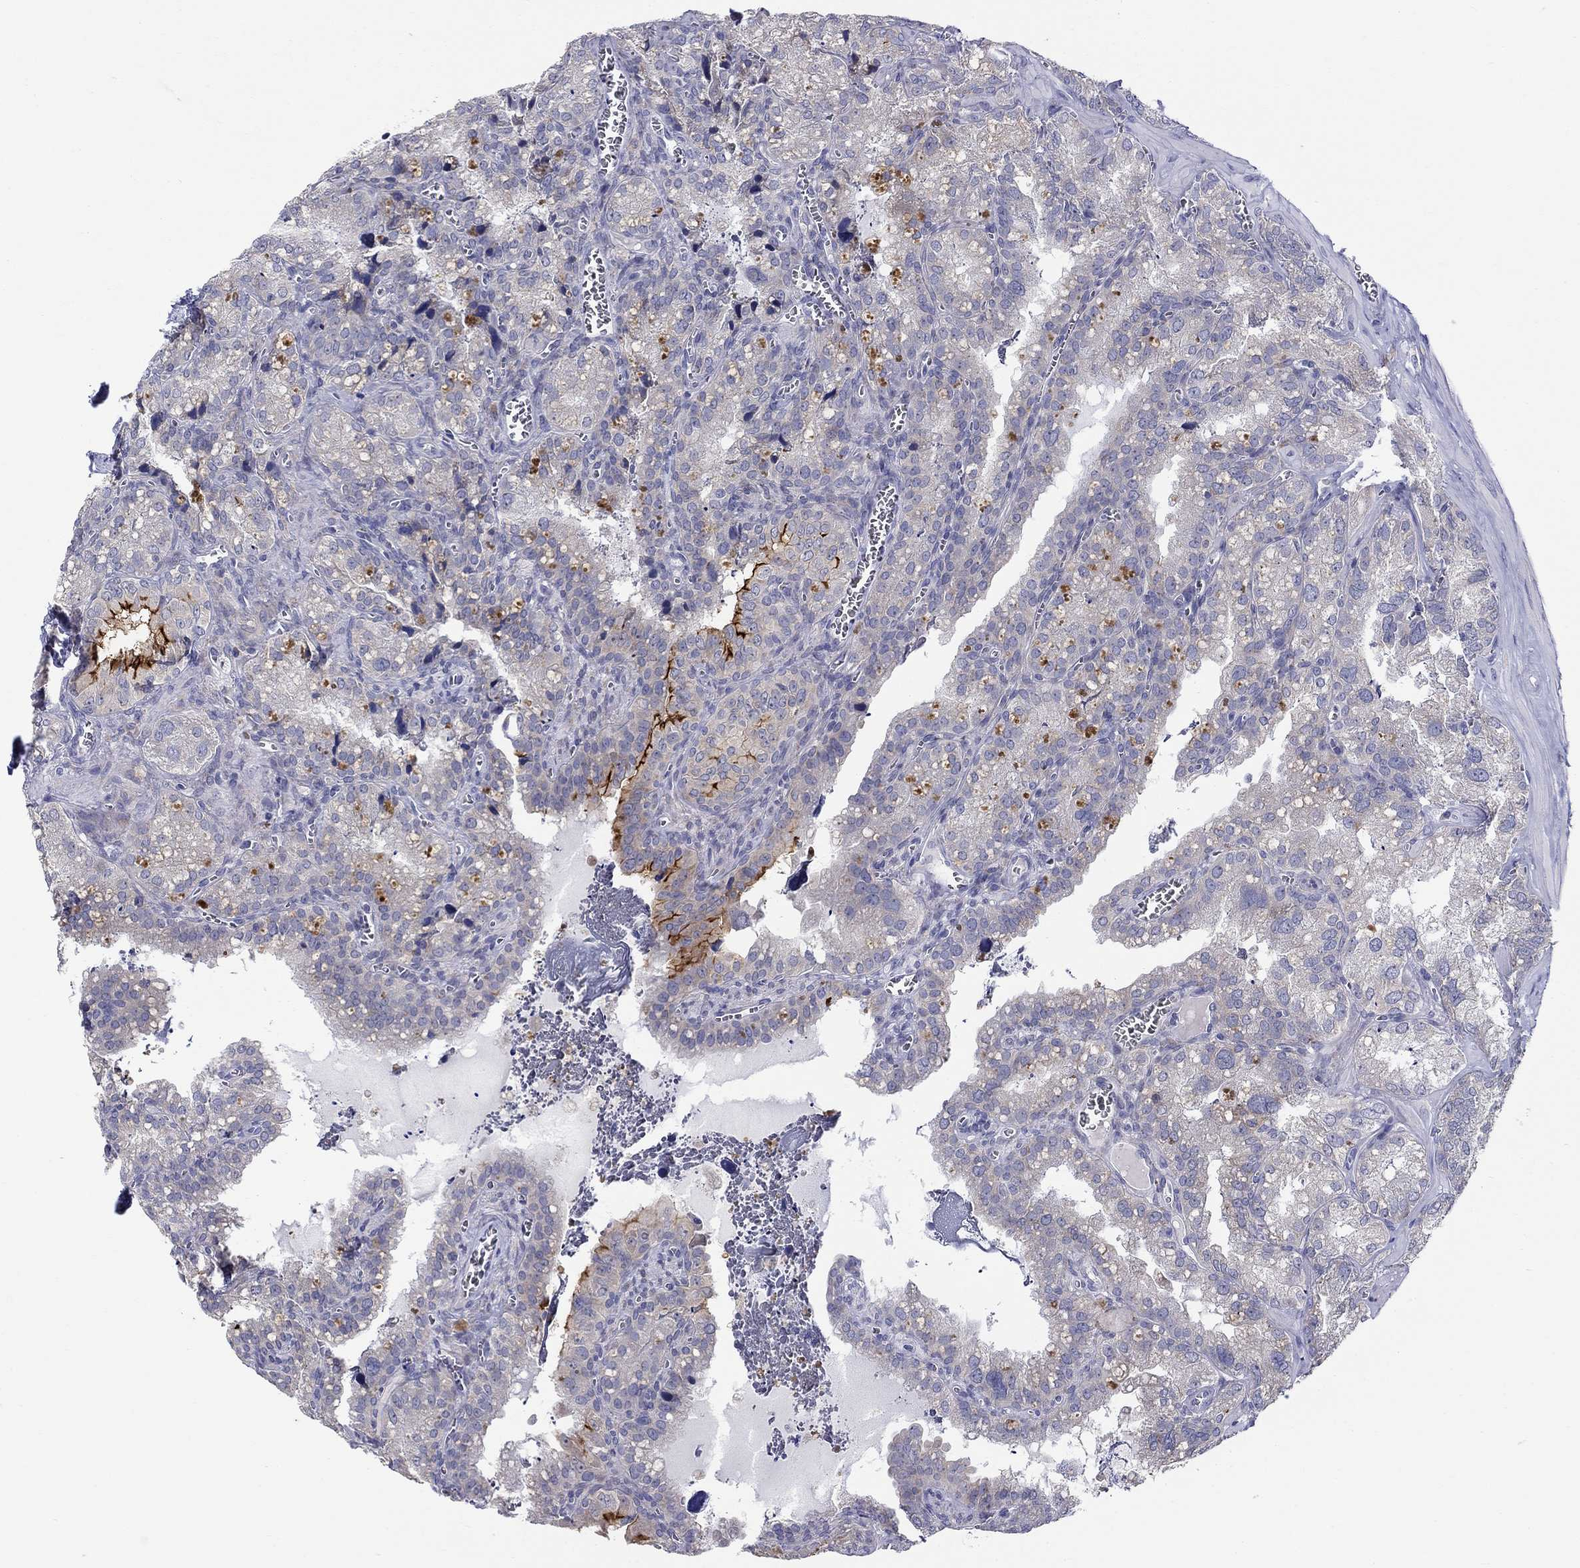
{"staining": {"intensity": "strong", "quantity": "<25%", "location": "cytoplasmic/membranous"}, "tissue": "seminal vesicle", "cell_type": "Glandular cells", "image_type": "normal", "snomed": [{"axis": "morphology", "description": "Normal tissue, NOS"}, {"axis": "topography", "description": "Seminal veicle"}], "caption": "Glandular cells display medium levels of strong cytoplasmic/membranous staining in about <25% of cells in benign seminal vesicle.", "gene": "QRFPR", "patient": {"sex": "male", "age": 57}}